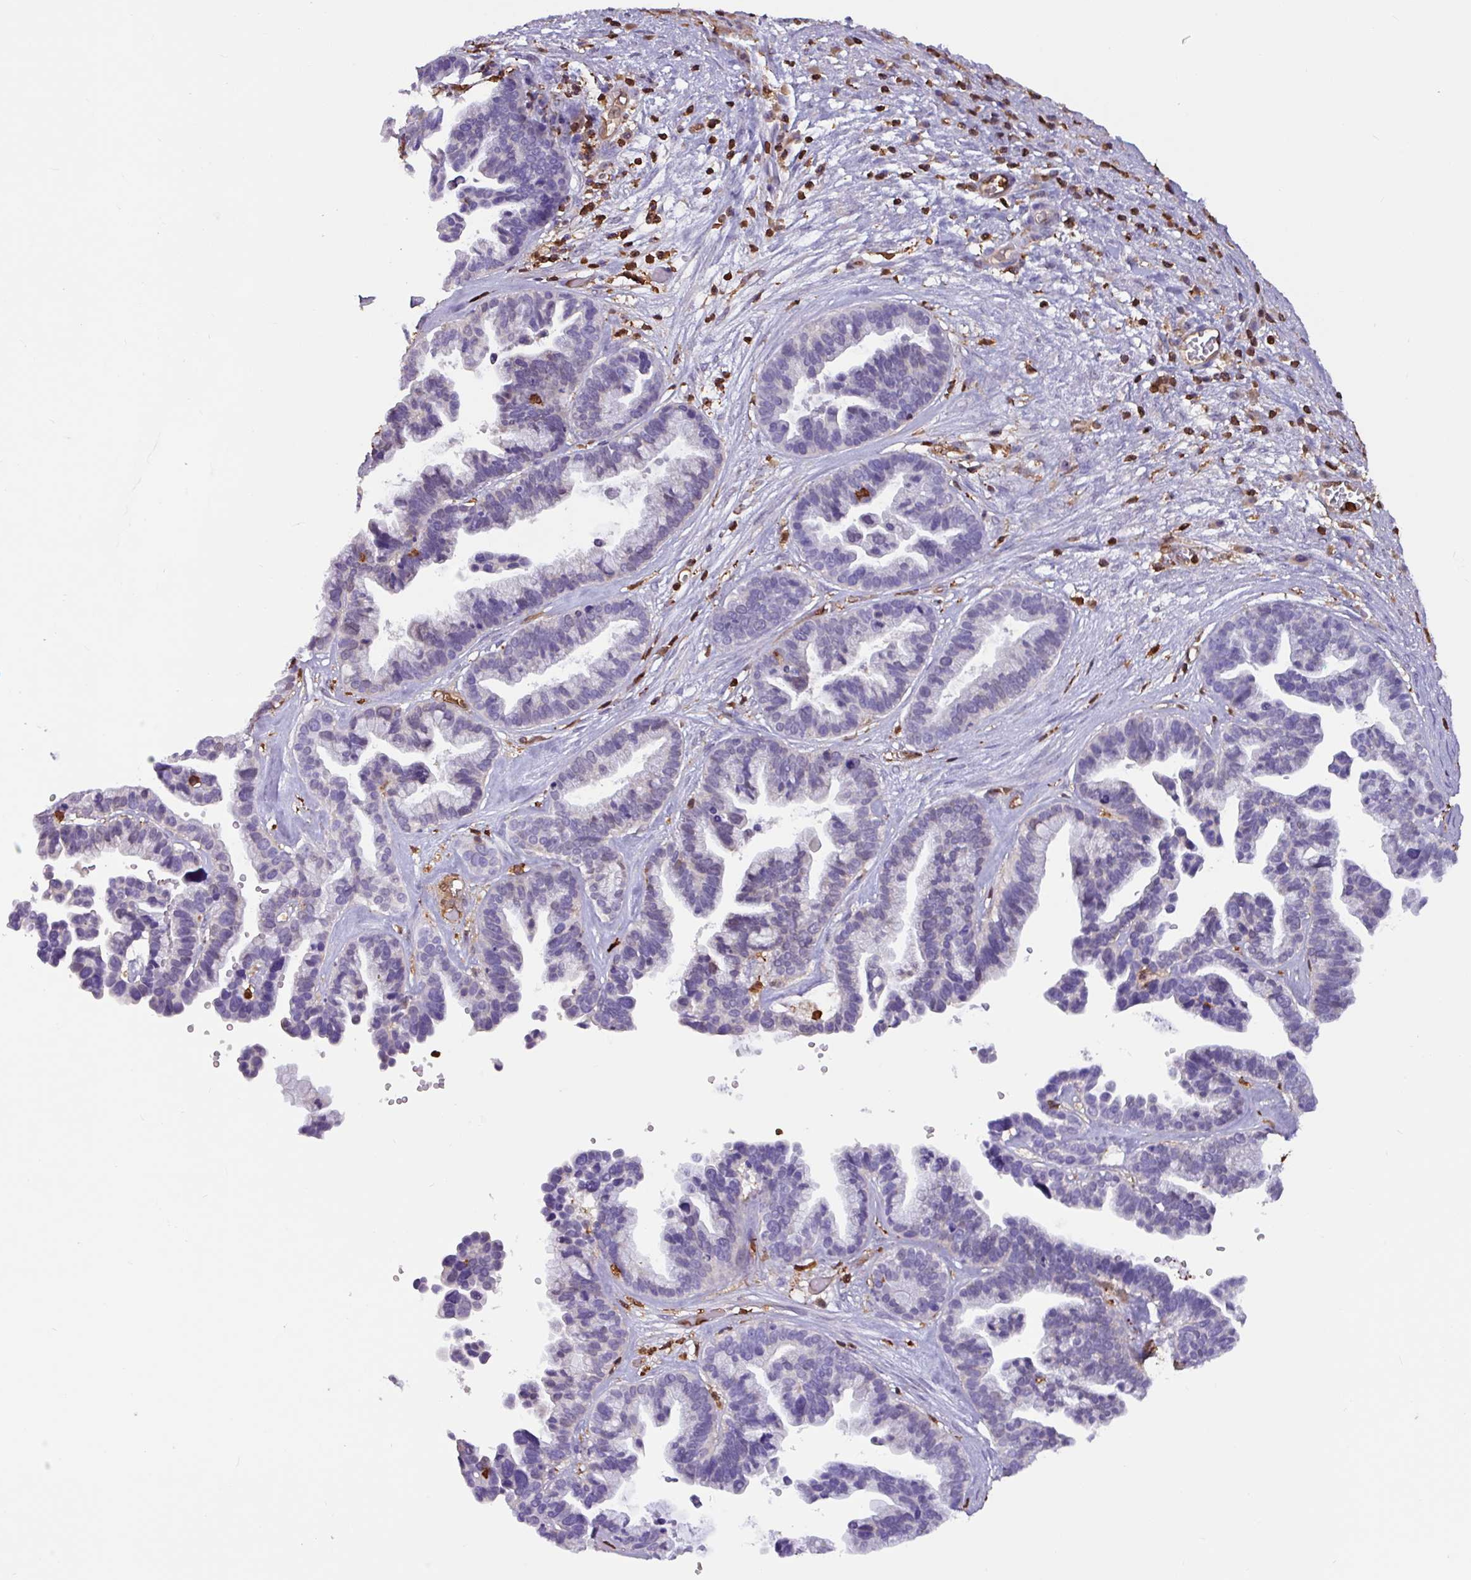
{"staining": {"intensity": "negative", "quantity": "none", "location": "none"}, "tissue": "ovarian cancer", "cell_type": "Tumor cells", "image_type": "cancer", "snomed": [{"axis": "morphology", "description": "Cystadenocarcinoma, serous, NOS"}, {"axis": "topography", "description": "Ovary"}], "caption": "A high-resolution image shows IHC staining of ovarian serous cystadenocarcinoma, which reveals no significant expression in tumor cells.", "gene": "ARHGDIB", "patient": {"sex": "female", "age": 56}}